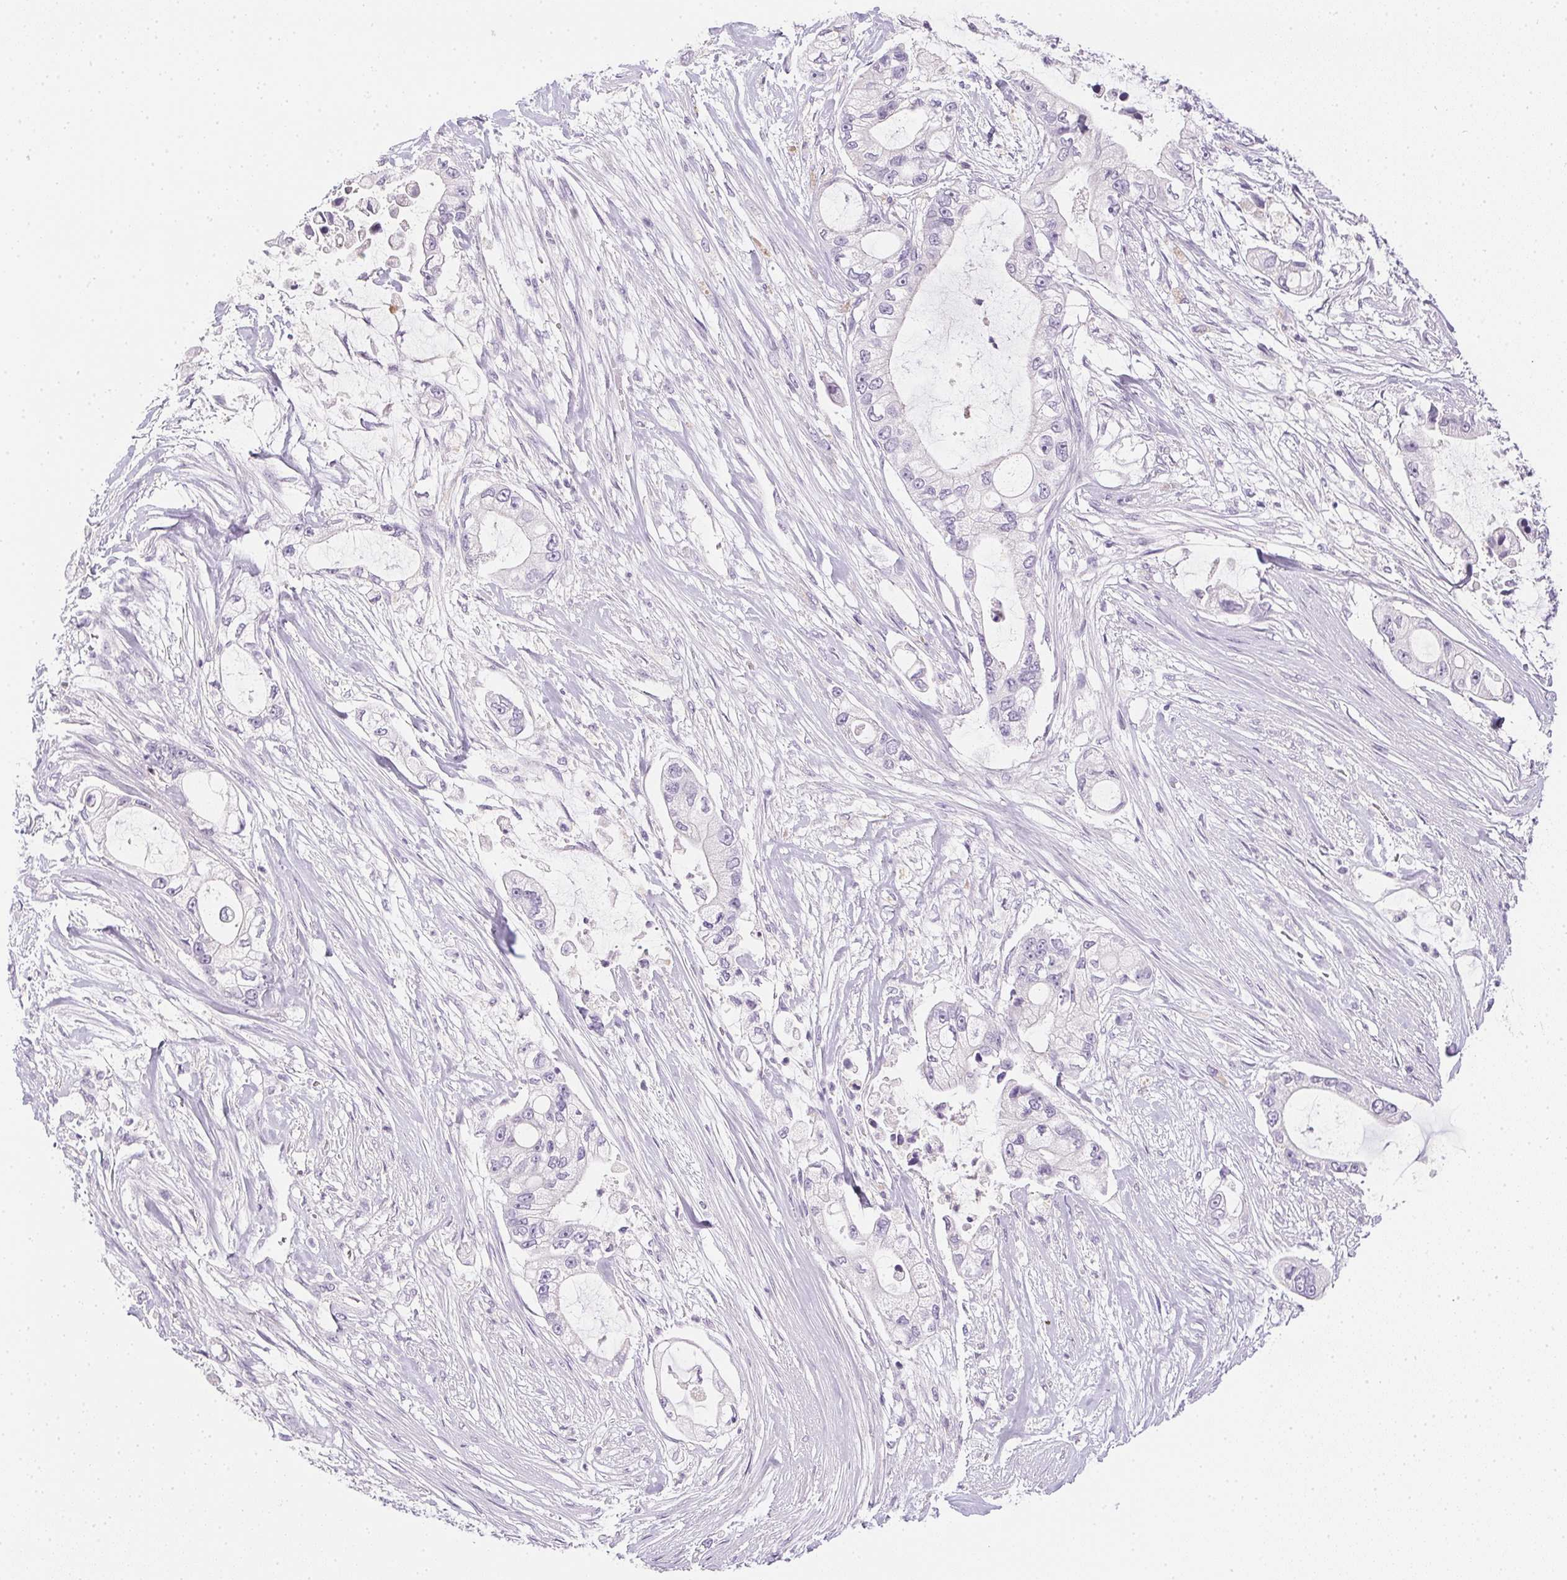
{"staining": {"intensity": "negative", "quantity": "none", "location": "none"}, "tissue": "pancreatic cancer", "cell_type": "Tumor cells", "image_type": "cancer", "snomed": [{"axis": "morphology", "description": "Adenocarcinoma, NOS"}, {"axis": "topography", "description": "Pancreas"}], "caption": "Adenocarcinoma (pancreatic) was stained to show a protein in brown. There is no significant expression in tumor cells. (Immunohistochemistry (ihc), brightfield microscopy, high magnification).", "gene": "GSDMC", "patient": {"sex": "female", "age": 69}}